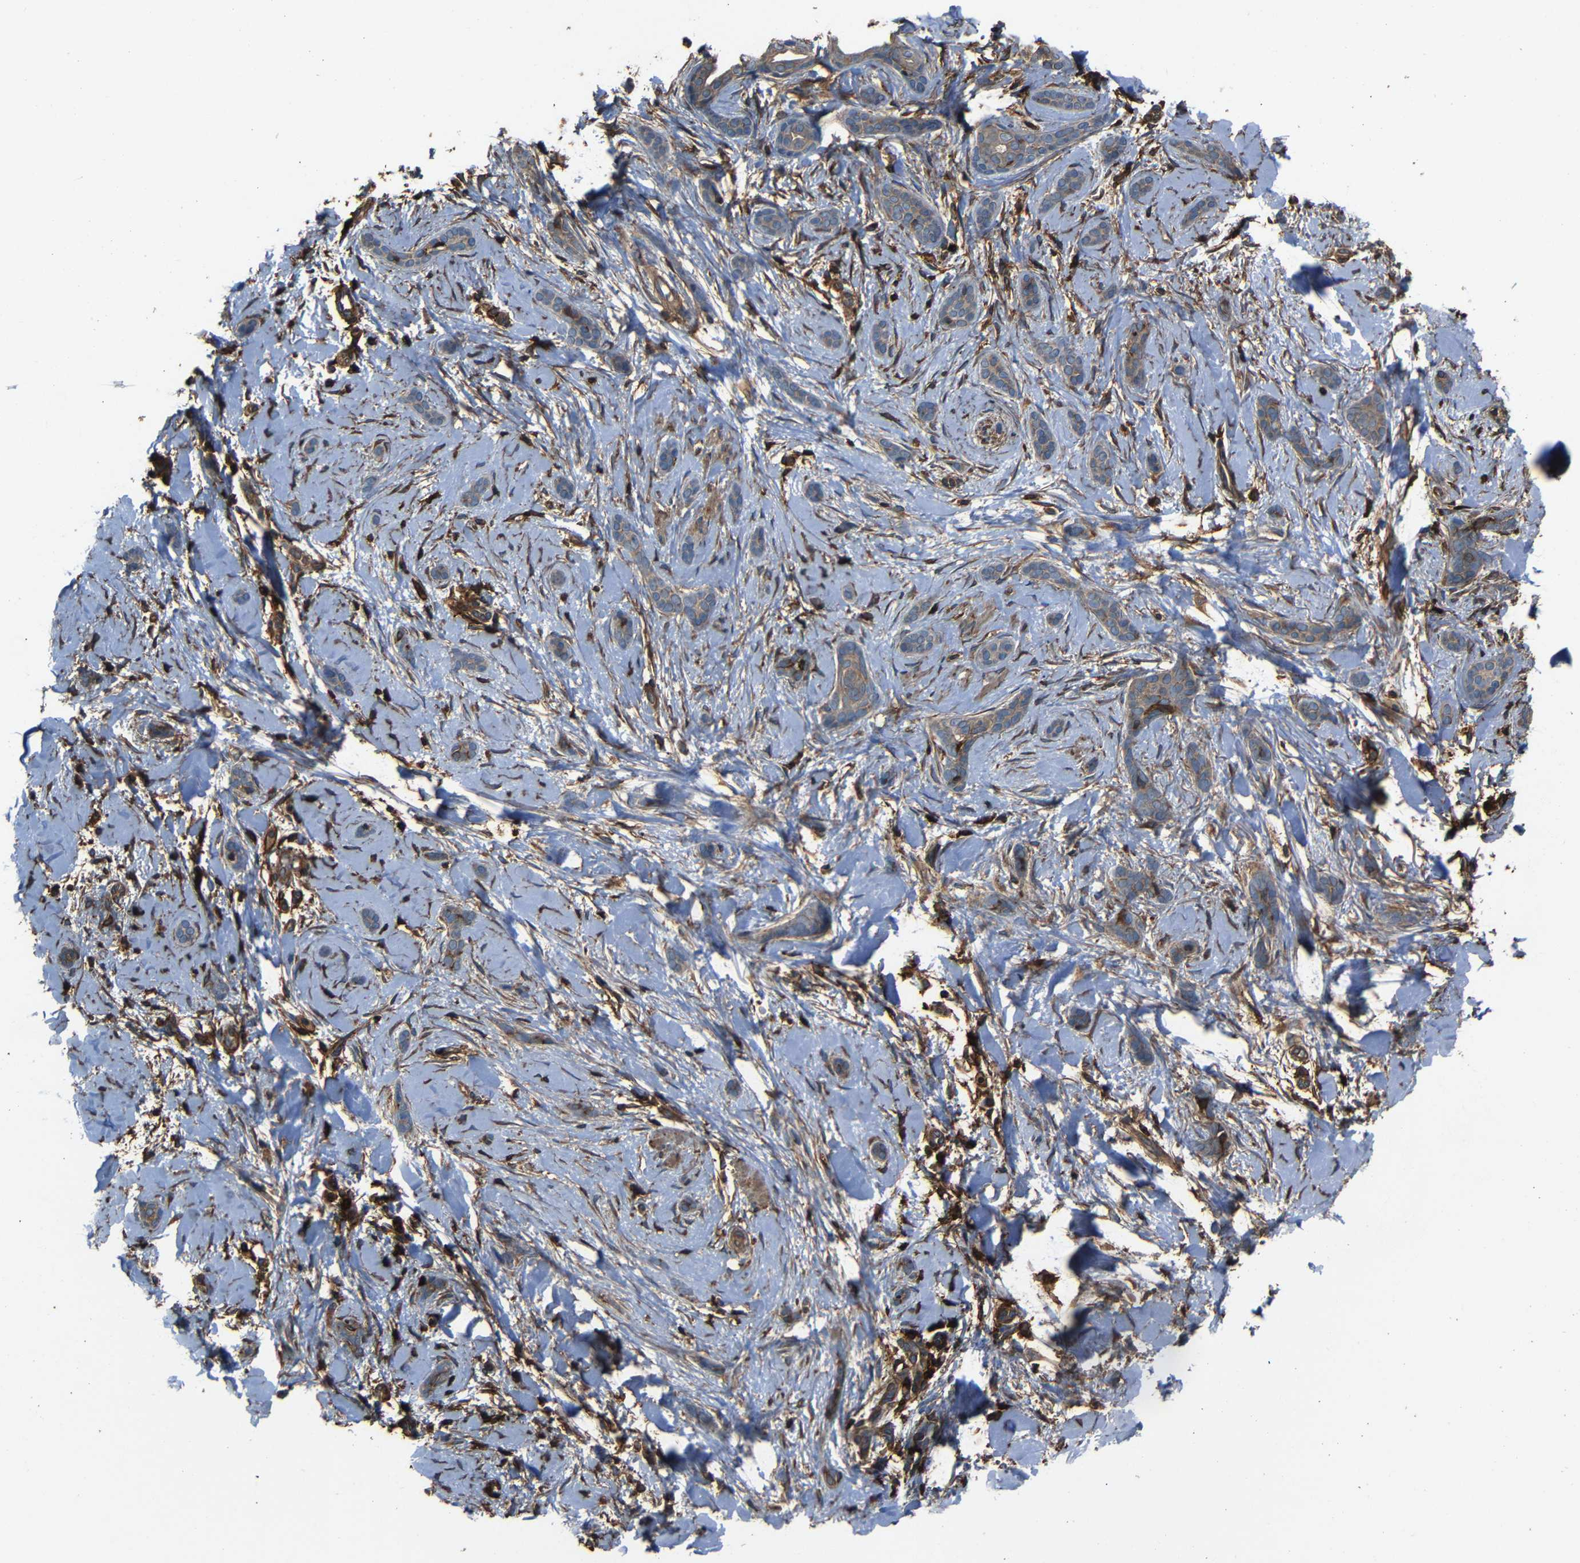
{"staining": {"intensity": "weak", "quantity": ">75%", "location": "cytoplasmic/membranous"}, "tissue": "skin cancer", "cell_type": "Tumor cells", "image_type": "cancer", "snomed": [{"axis": "morphology", "description": "Basal cell carcinoma"}, {"axis": "morphology", "description": "Adnexal tumor, benign"}, {"axis": "topography", "description": "Skin"}], "caption": "Immunohistochemistry of skin benign adnexal tumor reveals low levels of weak cytoplasmic/membranous positivity in about >75% of tumor cells. The staining was performed using DAB (3,3'-diaminobenzidine) to visualize the protein expression in brown, while the nuclei were stained in blue with hematoxylin (Magnification: 20x).", "gene": "ADGRE5", "patient": {"sex": "female", "age": 42}}